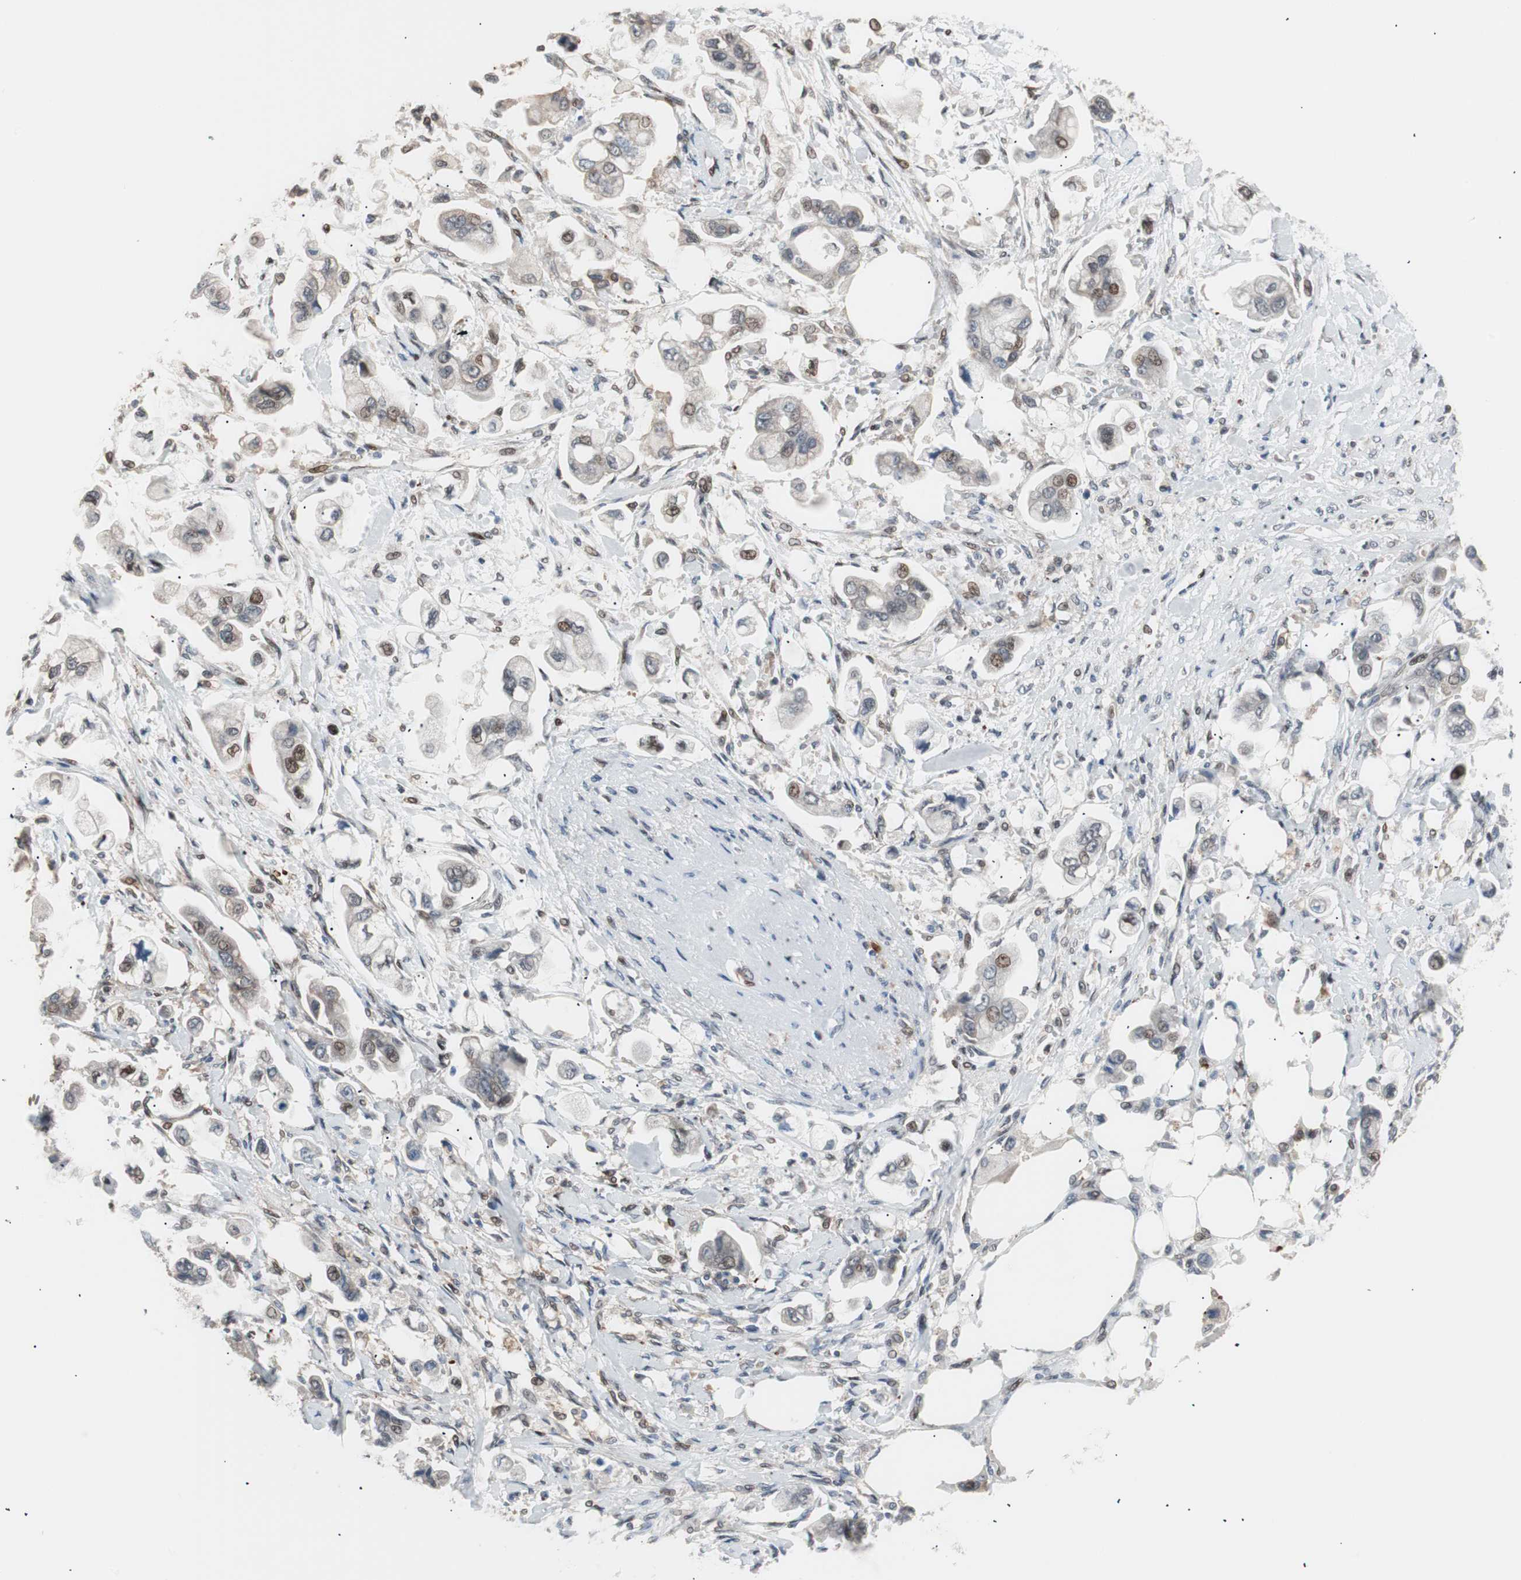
{"staining": {"intensity": "moderate", "quantity": "25%-75%", "location": "cytoplasmic/membranous,nuclear"}, "tissue": "stomach cancer", "cell_type": "Tumor cells", "image_type": "cancer", "snomed": [{"axis": "morphology", "description": "Adenocarcinoma, NOS"}, {"axis": "topography", "description": "Stomach"}], "caption": "DAB (3,3'-diaminobenzidine) immunohistochemical staining of human stomach adenocarcinoma reveals moderate cytoplasmic/membranous and nuclear protein positivity in about 25%-75% of tumor cells.", "gene": "POLH", "patient": {"sex": "male", "age": 62}}